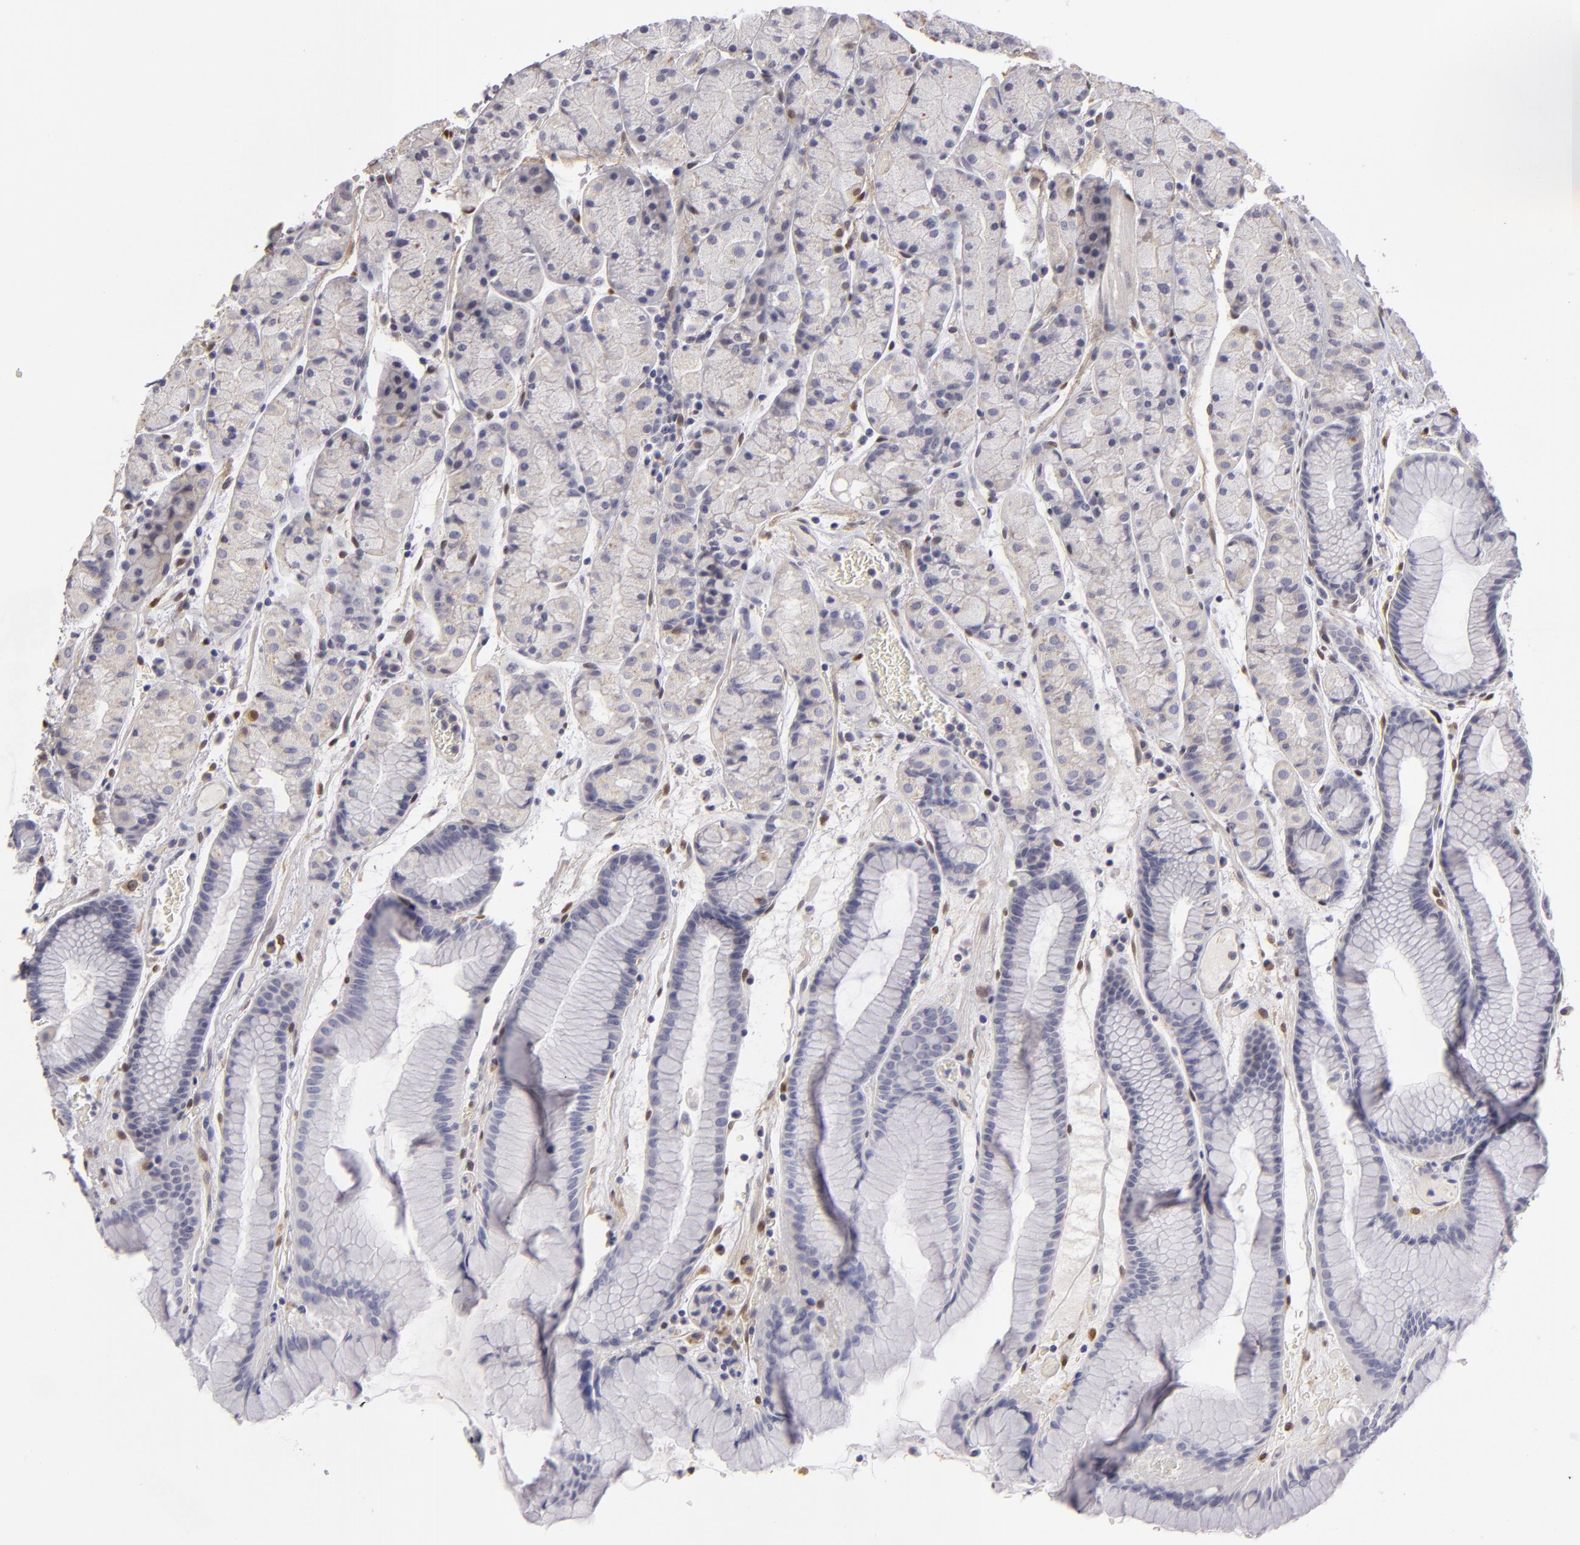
{"staining": {"intensity": "negative", "quantity": "none", "location": "none"}, "tissue": "stomach", "cell_type": "Glandular cells", "image_type": "normal", "snomed": [{"axis": "morphology", "description": "Normal tissue, NOS"}, {"axis": "topography", "description": "Stomach, upper"}], "caption": "Unremarkable stomach was stained to show a protein in brown. There is no significant expression in glandular cells. The staining was performed using DAB to visualize the protein expression in brown, while the nuclei were stained in blue with hematoxylin (Magnification: 20x).", "gene": "EFS", "patient": {"sex": "male", "age": 72}}